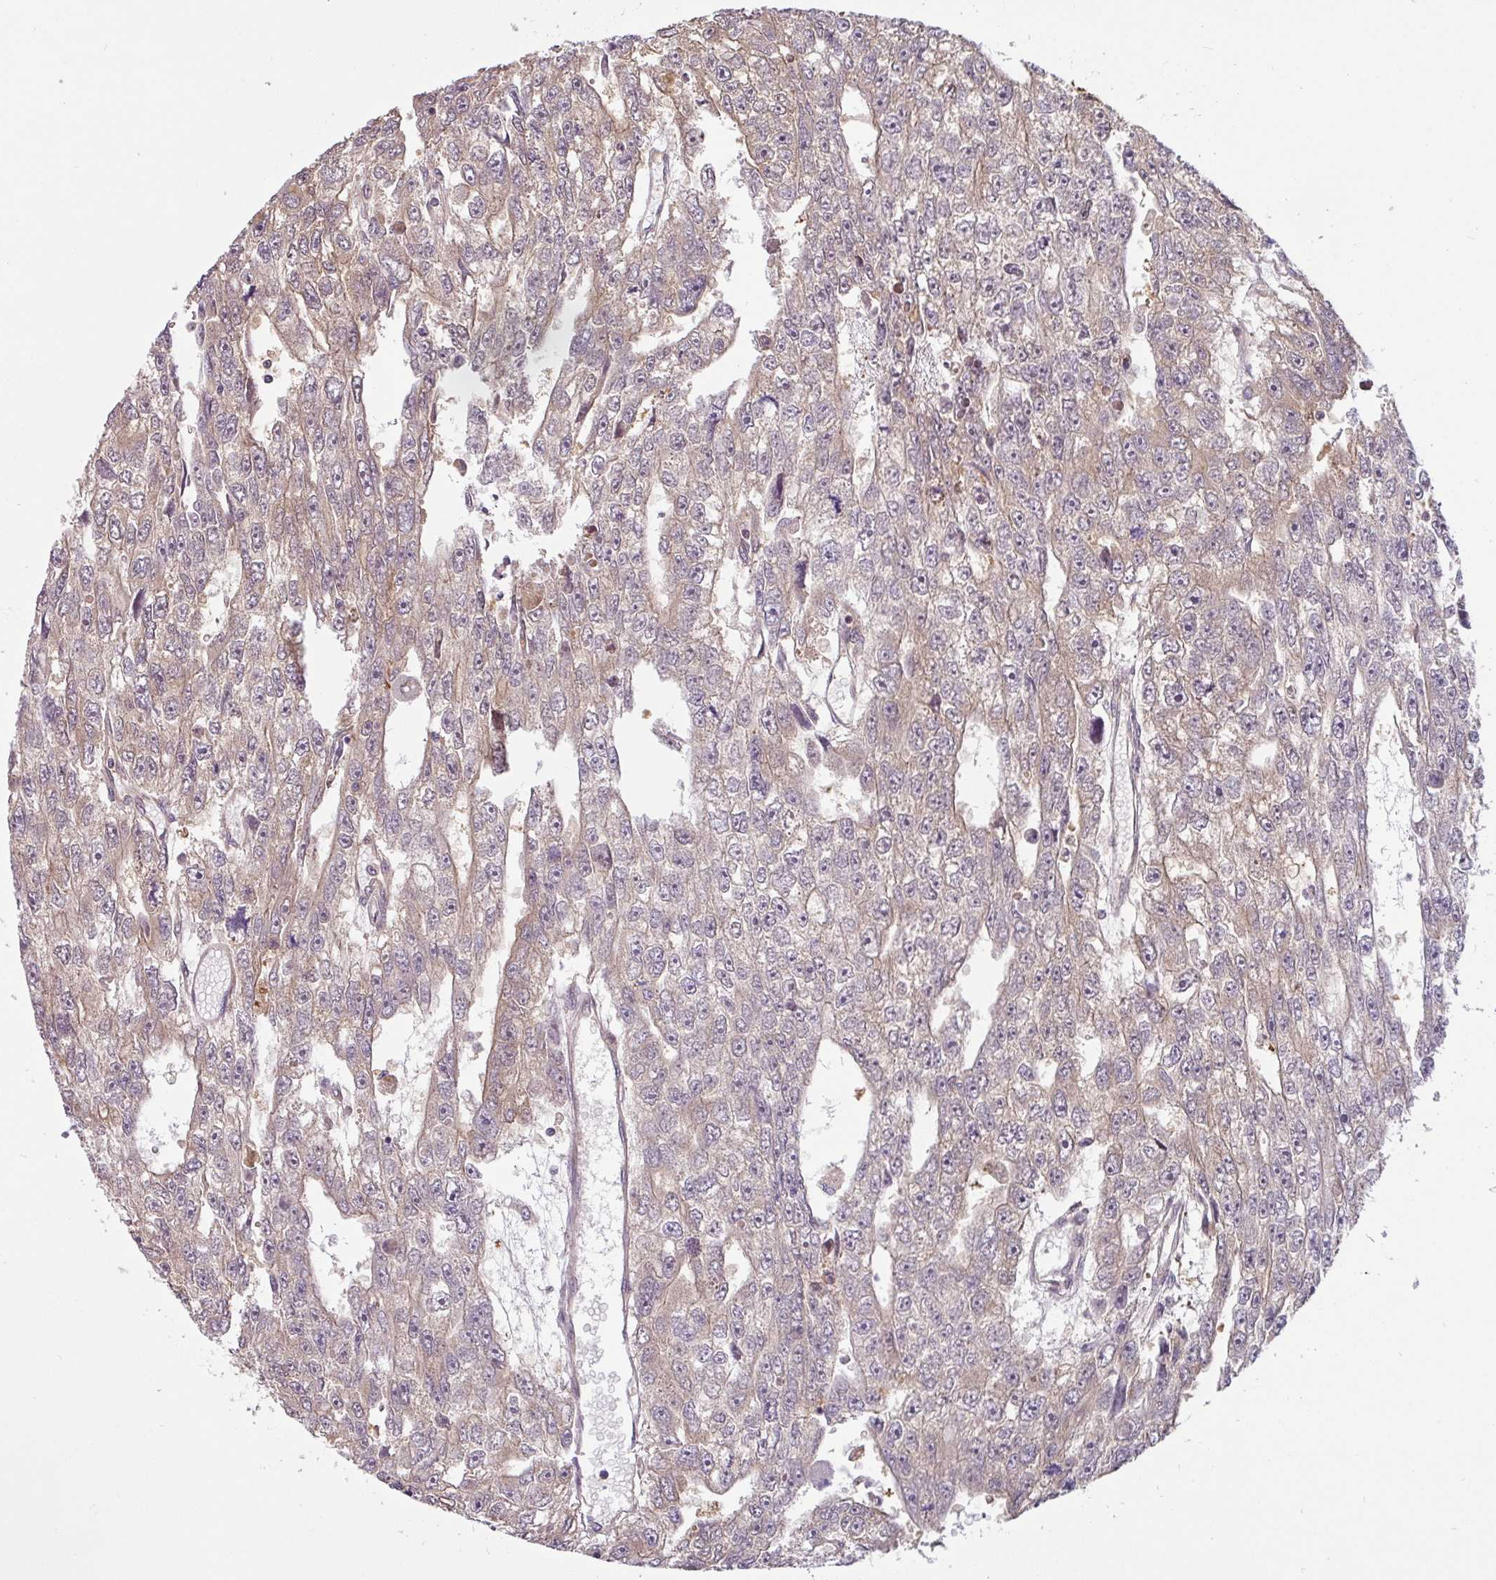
{"staining": {"intensity": "weak", "quantity": "<25%", "location": "cytoplasmic/membranous"}, "tissue": "testis cancer", "cell_type": "Tumor cells", "image_type": "cancer", "snomed": [{"axis": "morphology", "description": "Carcinoma, Embryonal, NOS"}, {"axis": "topography", "description": "Testis"}], "caption": "Protein analysis of testis embryonal carcinoma exhibits no significant staining in tumor cells.", "gene": "SHB", "patient": {"sex": "male", "age": 20}}